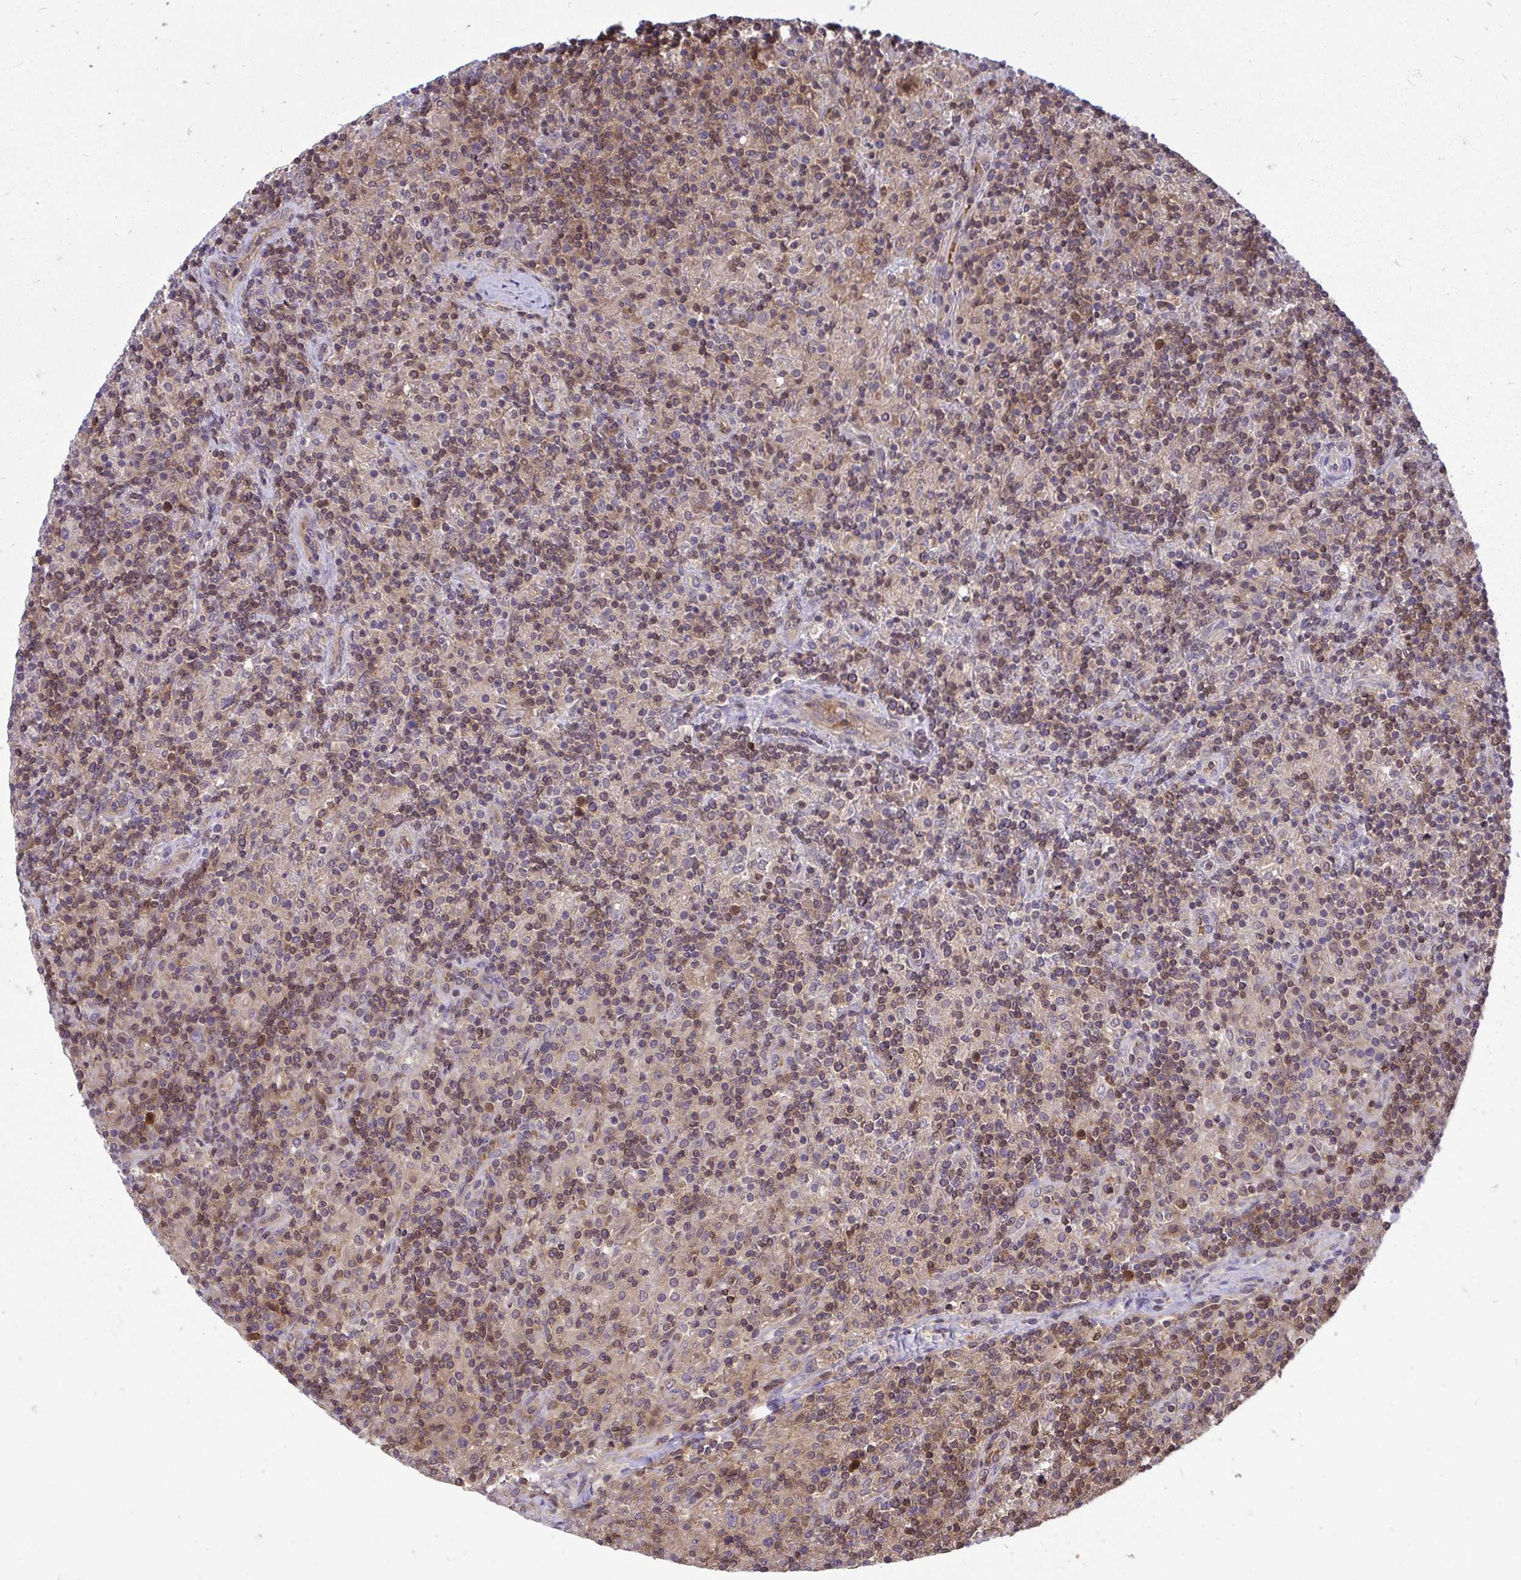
{"staining": {"intensity": "negative", "quantity": "none", "location": "none"}, "tissue": "lymphoma", "cell_type": "Tumor cells", "image_type": "cancer", "snomed": [{"axis": "morphology", "description": "Hodgkin's disease, NOS"}, {"axis": "topography", "description": "Lymph node"}], "caption": "This is an immunohistochemistry micrograph of lymphoma. There is no positivity in tumor cells.", "gene": "HDHD2", "patient": {"sex": "male", "age": 70}}